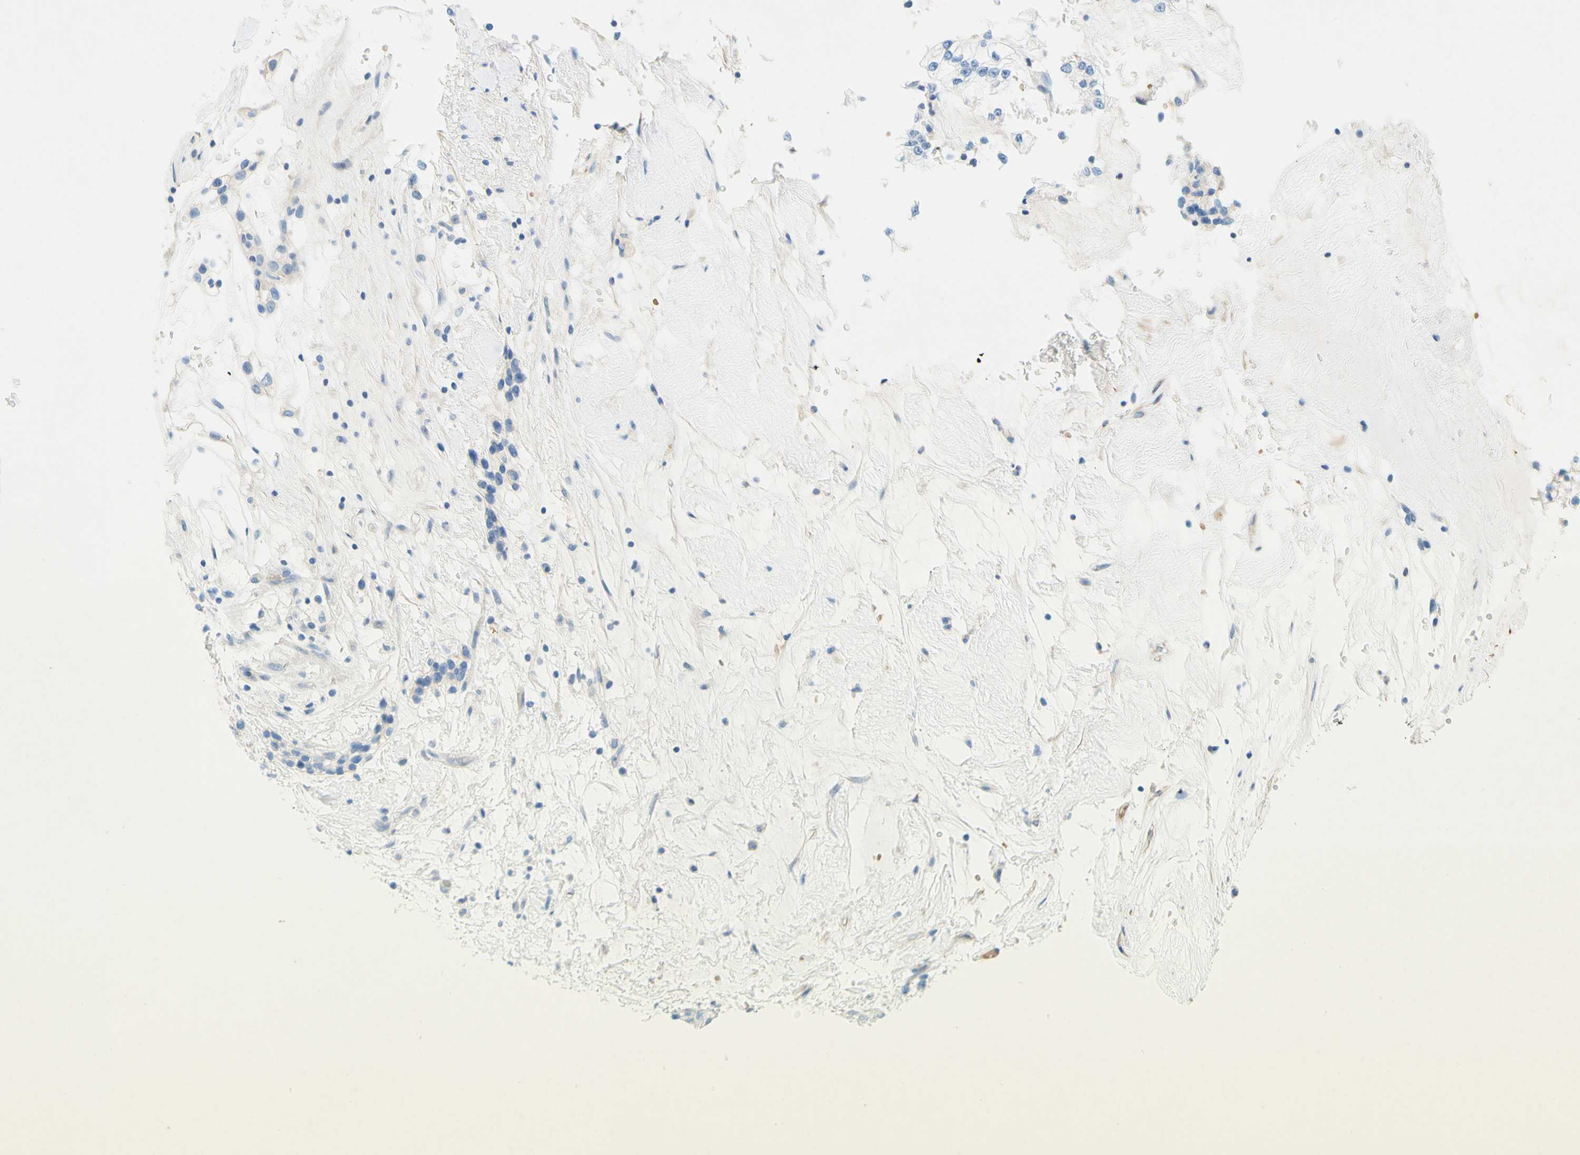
{"staining": {"intensity": "negative", "quantity": "none", "location": "none"}, "tissue": "renal cancer", "cell_type": "Tumor cells", "image_type": "cancer", "snomed": [{"axis": "morphology", "description": "Adenocarcinoma, NOS"}, {"axis": "topography", "description": "Kidney"}], "caption": "Immunohistochemical staining of human renal cancer (adenocarcinoma) shows no significant expression in tumor cells.", "gene": "ENTREP2", "patient": {"sex": "female", "age": 57}}